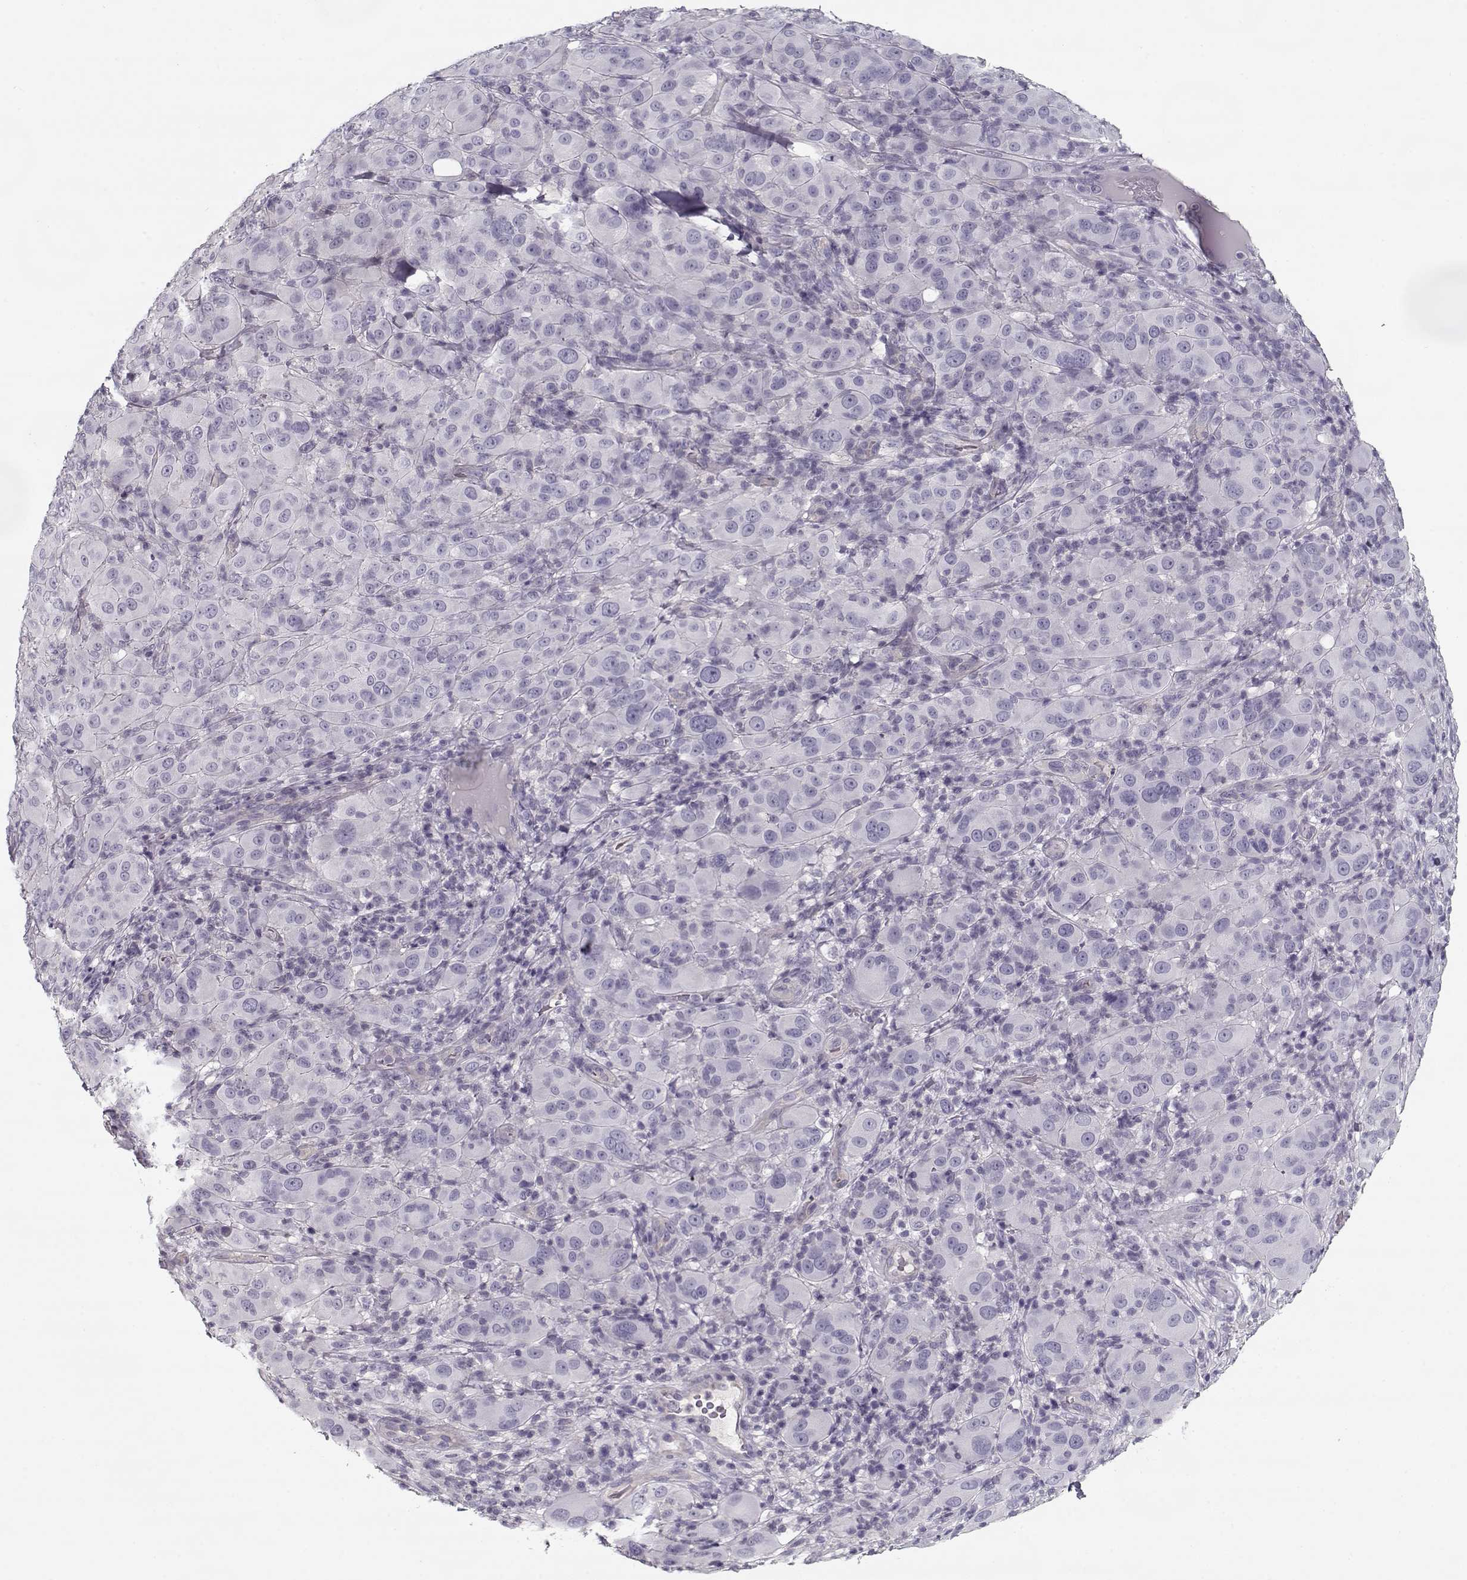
{"staining": {"intensity": "negative", "quantity": "none", "location": "none"}, "tissue": "melanoma", "cell_type": "Tumor cells", "image_type": "cancer", "snomed": [{"axis": "morphology", "description": "Malignant melanoma, NOS"}, {"axis": "topography", "description": "Skin"}], "caption": "This is an immunohistochemistry (IHC) photomicrograph of human malignant melanoma. There is no expression in tumor cells.", "gene": "CCDC136", "patient": {"sex": "female", "age": 87}}